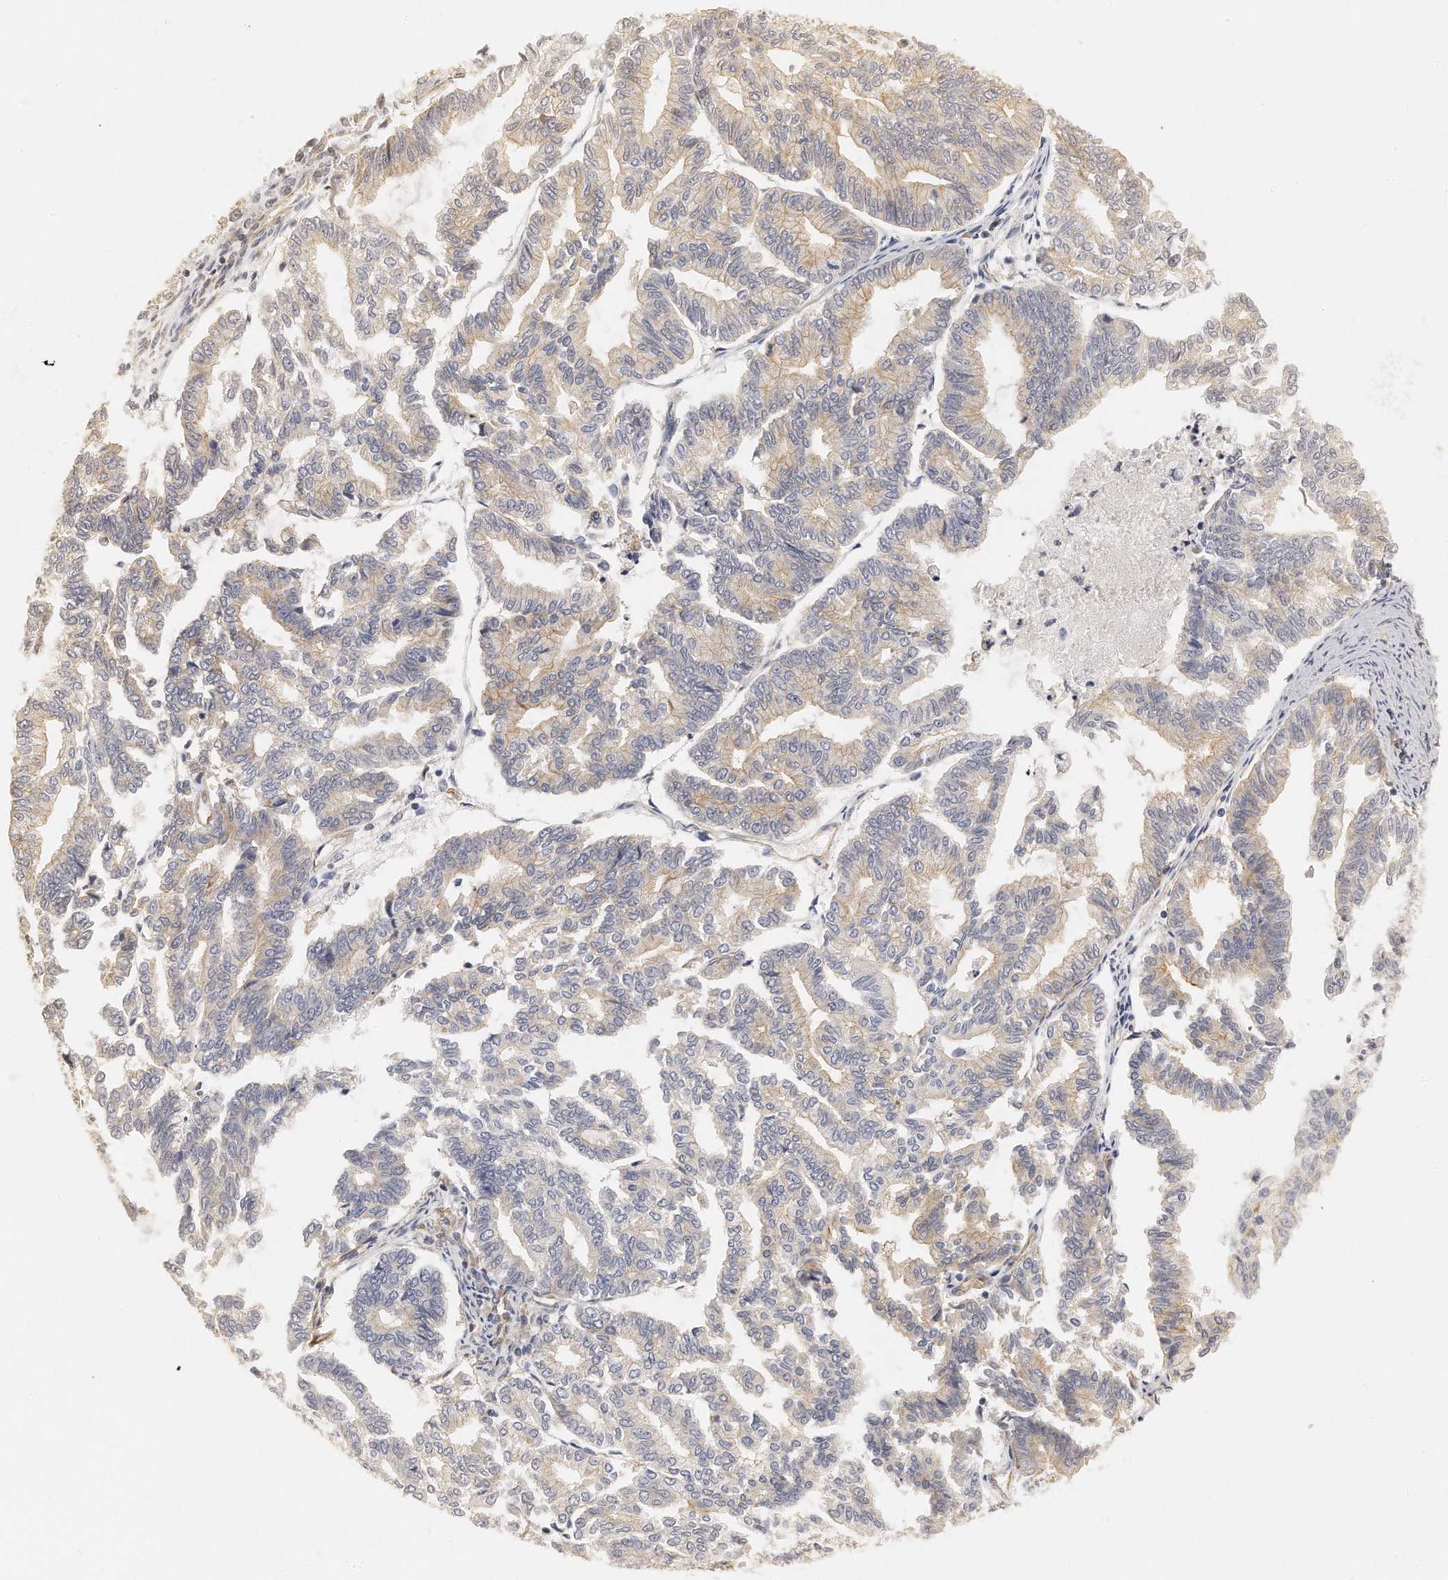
{"staining": {"intensity": "weak", "quantity": "25%-75%", "location": "cytoplasmic/membranous"}, "tissue": "endometrial cancer", "cell_type": "Tumor cells", "image_type": "cancer", "snomed": [{"axis": "morphology", "description": "Adenocarcinoma, NOS"}, {"axis": "topography", "description": "Endometrium"}], "caption": "Adenocarcinoma (endometrial) was stained to show a protein in brown. There is low levels of weak cytoplasmic/membranous staining in about 25%-75% of tumor cells.", "gene": "CHST7", "patient": {"sex": "female", "age": 79}}